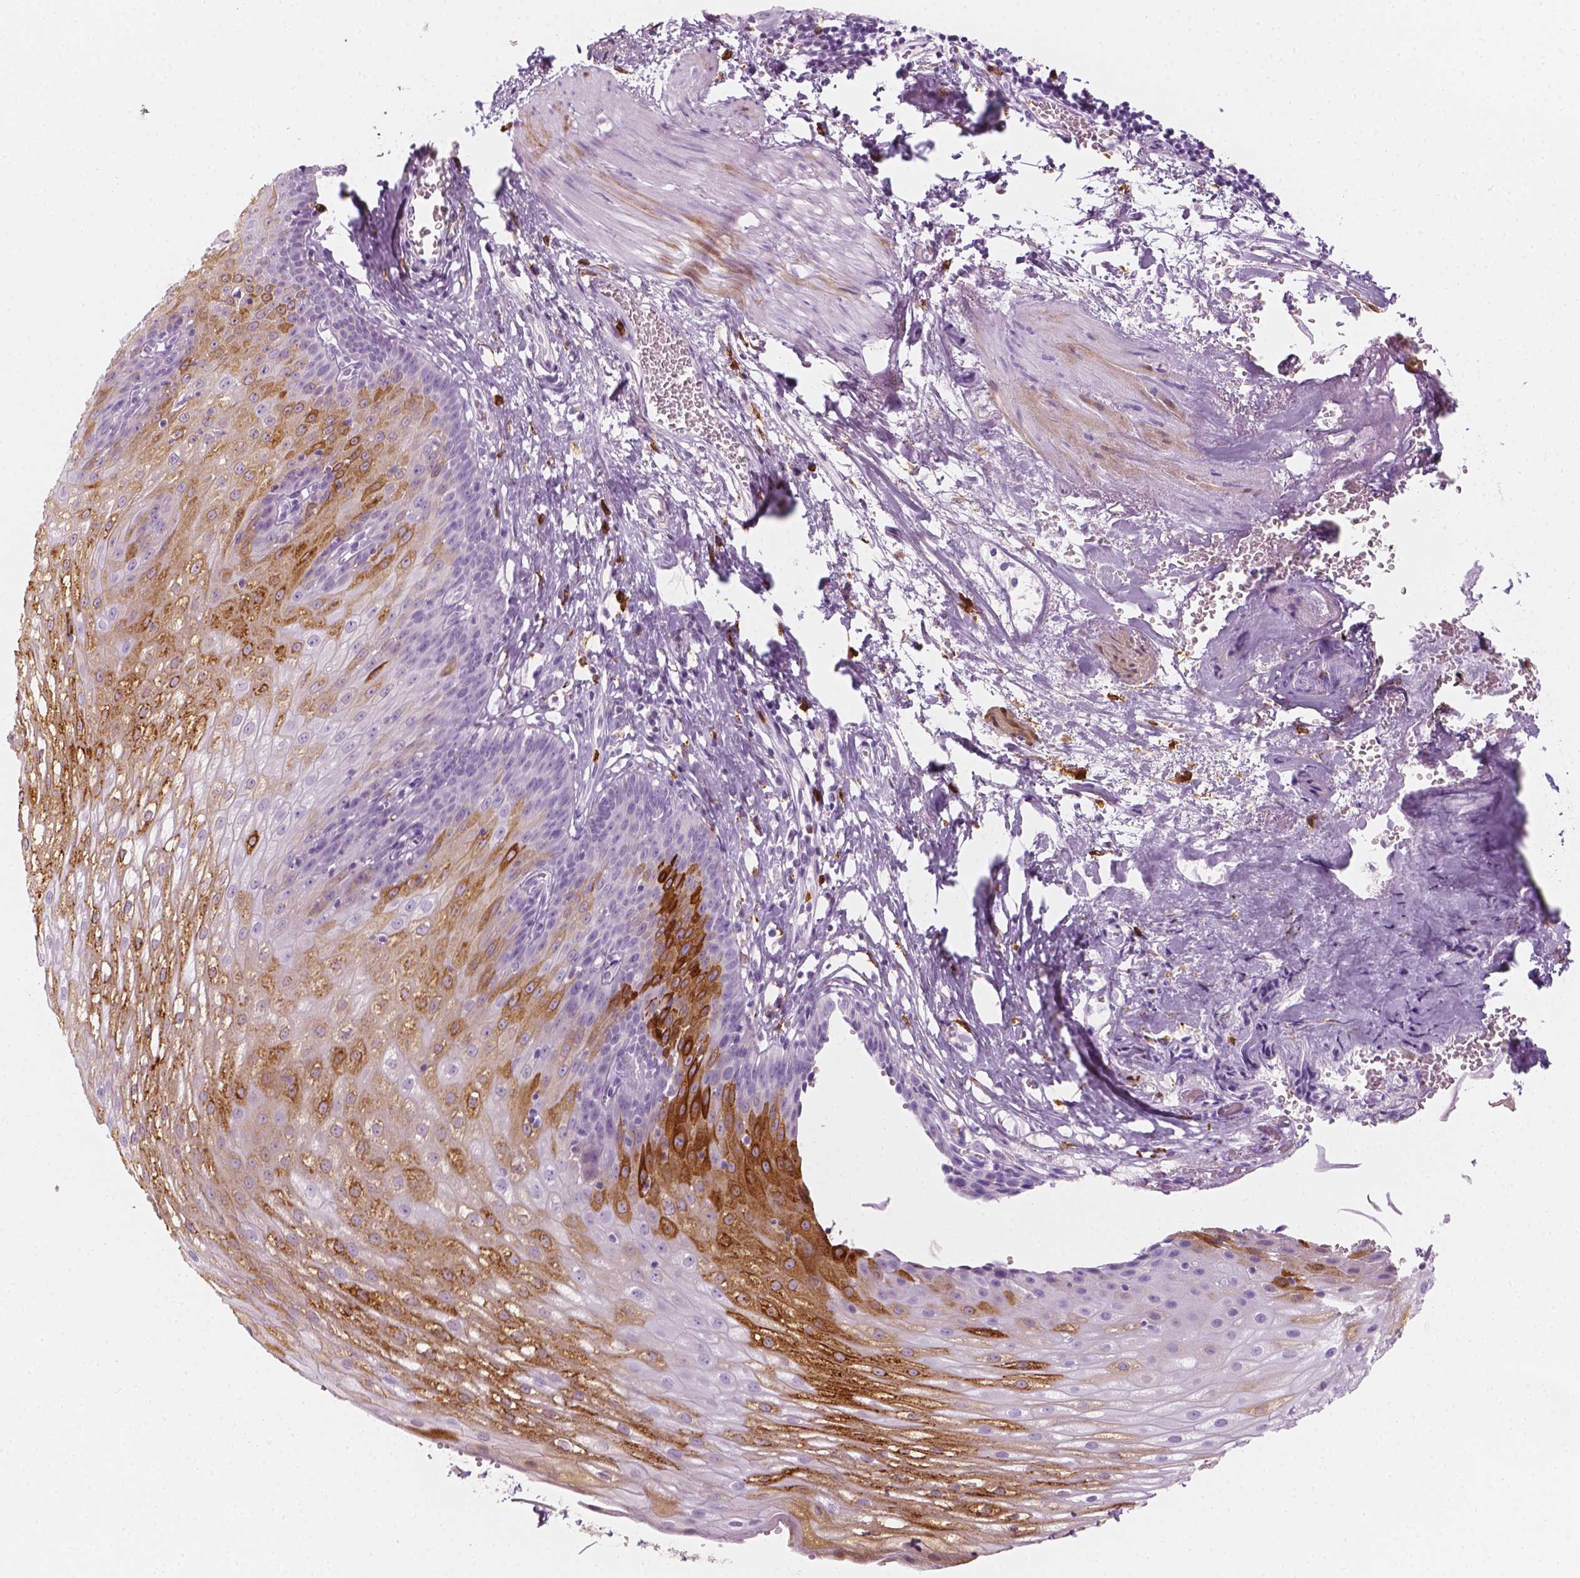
{"staining": {"intensity": "strong", "quantity": "<25%", "location": "cytoplasmic/membranous"}, "tissue": "esophagus", "cell_type": "Squamous epithelial cells", "image_type": "normal", "snomed": [{"axis": "morphology", "description": "Normal tissue, NOS"}, {"axis": "topography", "description": "Esophagus"}], "caption": "The immunohistochemical stain labels strong cytoplasmic/membranous positivity in squamous epithelial cells of unremarkable esophagus.", "gene": "CES1", "patient": {"sex": "male", "age": 72}}